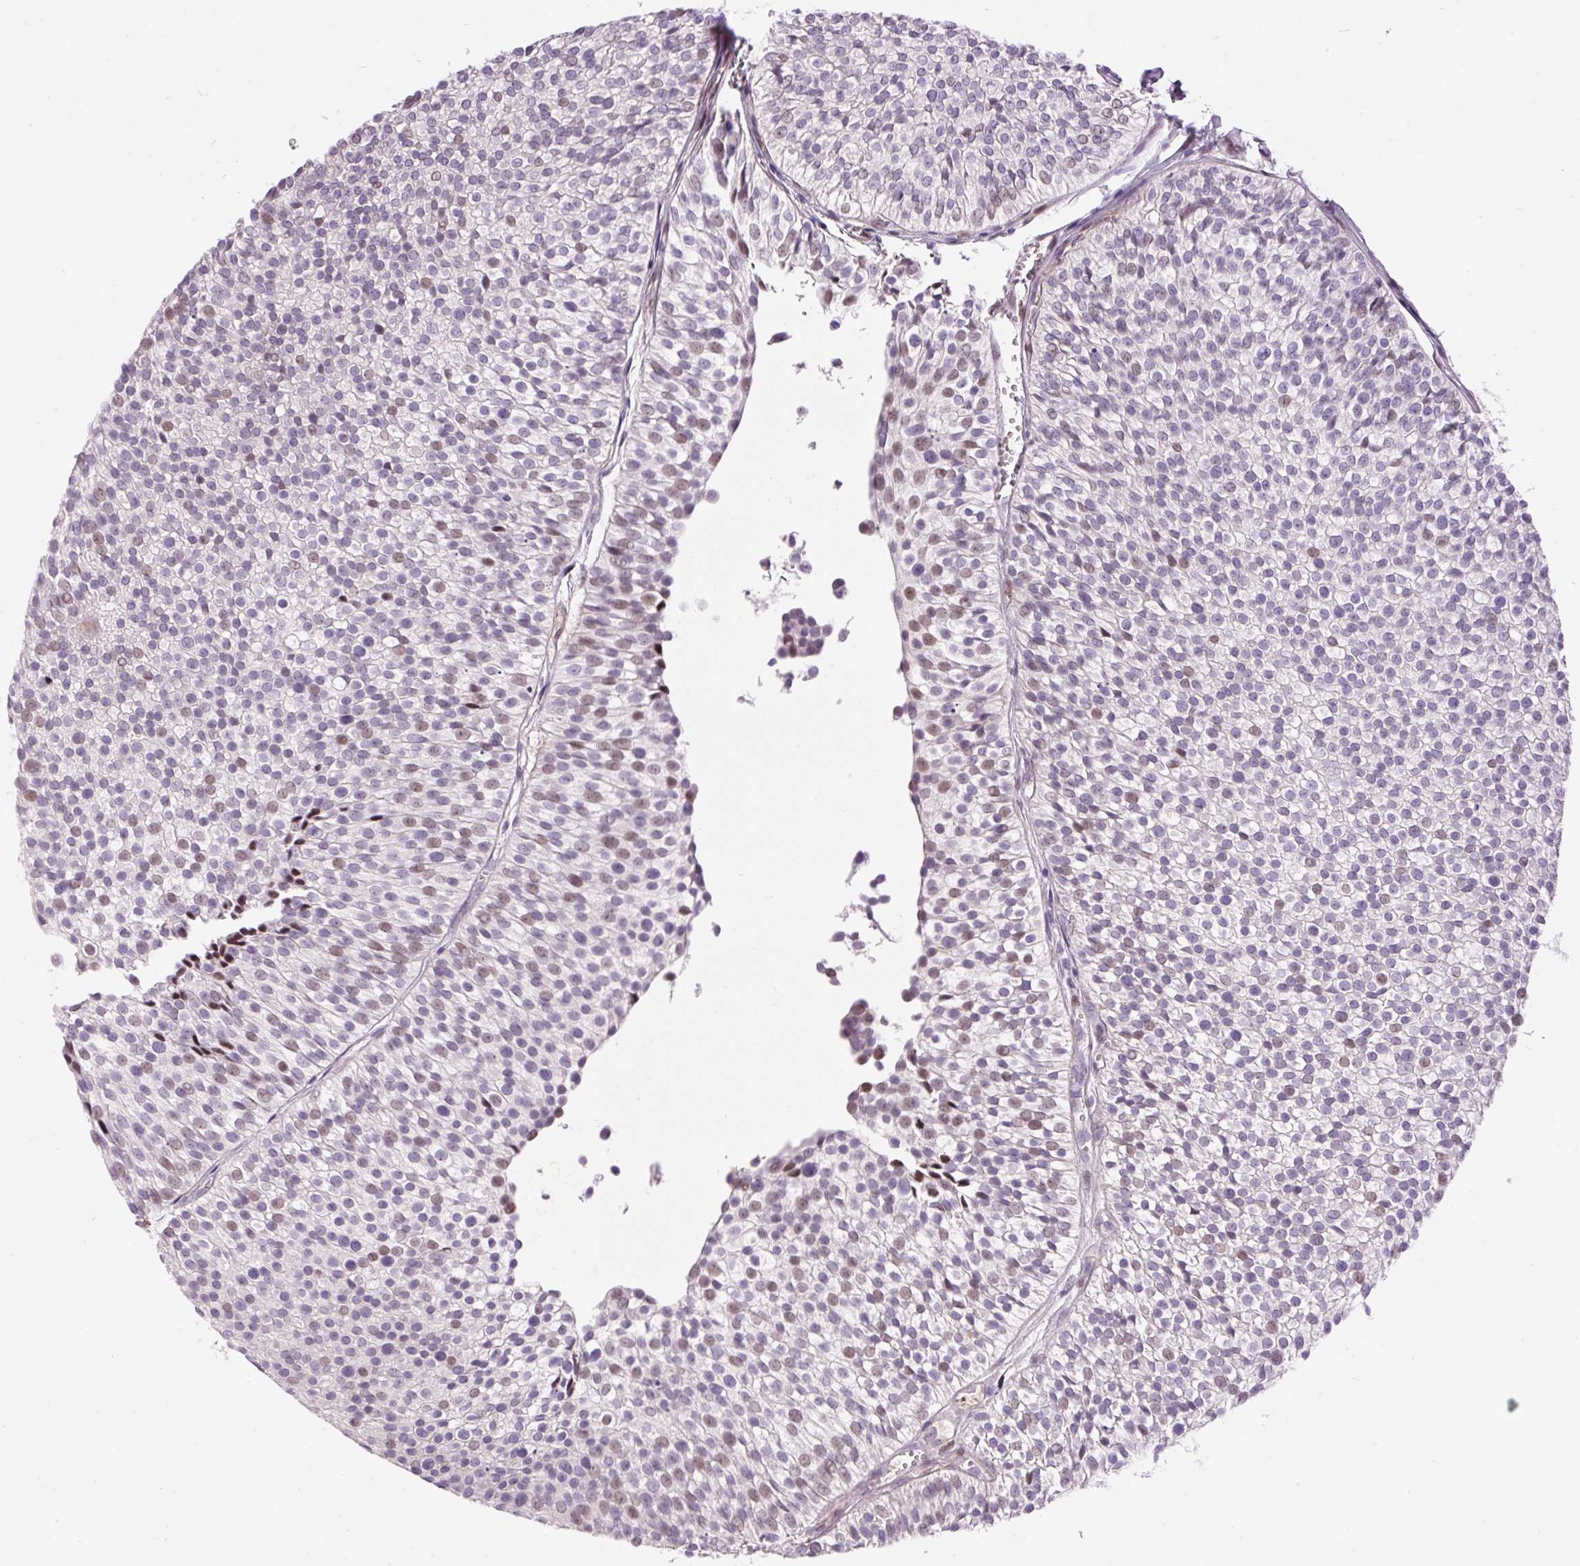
{"staining": {"intensity": "weak", "quantity": "<25%", "location": "nuclear"}, "tissue": "urothelial cancer", "cell_type": "Tumor cells", "image_type": "cancer", "snomed": [{"axis": "morphology", "description": "Urothelial carcinoma, Low grade"}, {"axis": "topography", "description": "Urinary bladder"}], "caption": "Protein analysis of urothelial cancer reveals no significant positivity in tumor cells. Brightfield microscopy of immunohistochemistry (IHC) stained with DAB (3,3'-diaminobenzidine) (brown) and hematoxylin (blue), captured at high magnification.", "gene": "HNF1A", "patient": {"sex": "male", "age": 91}}